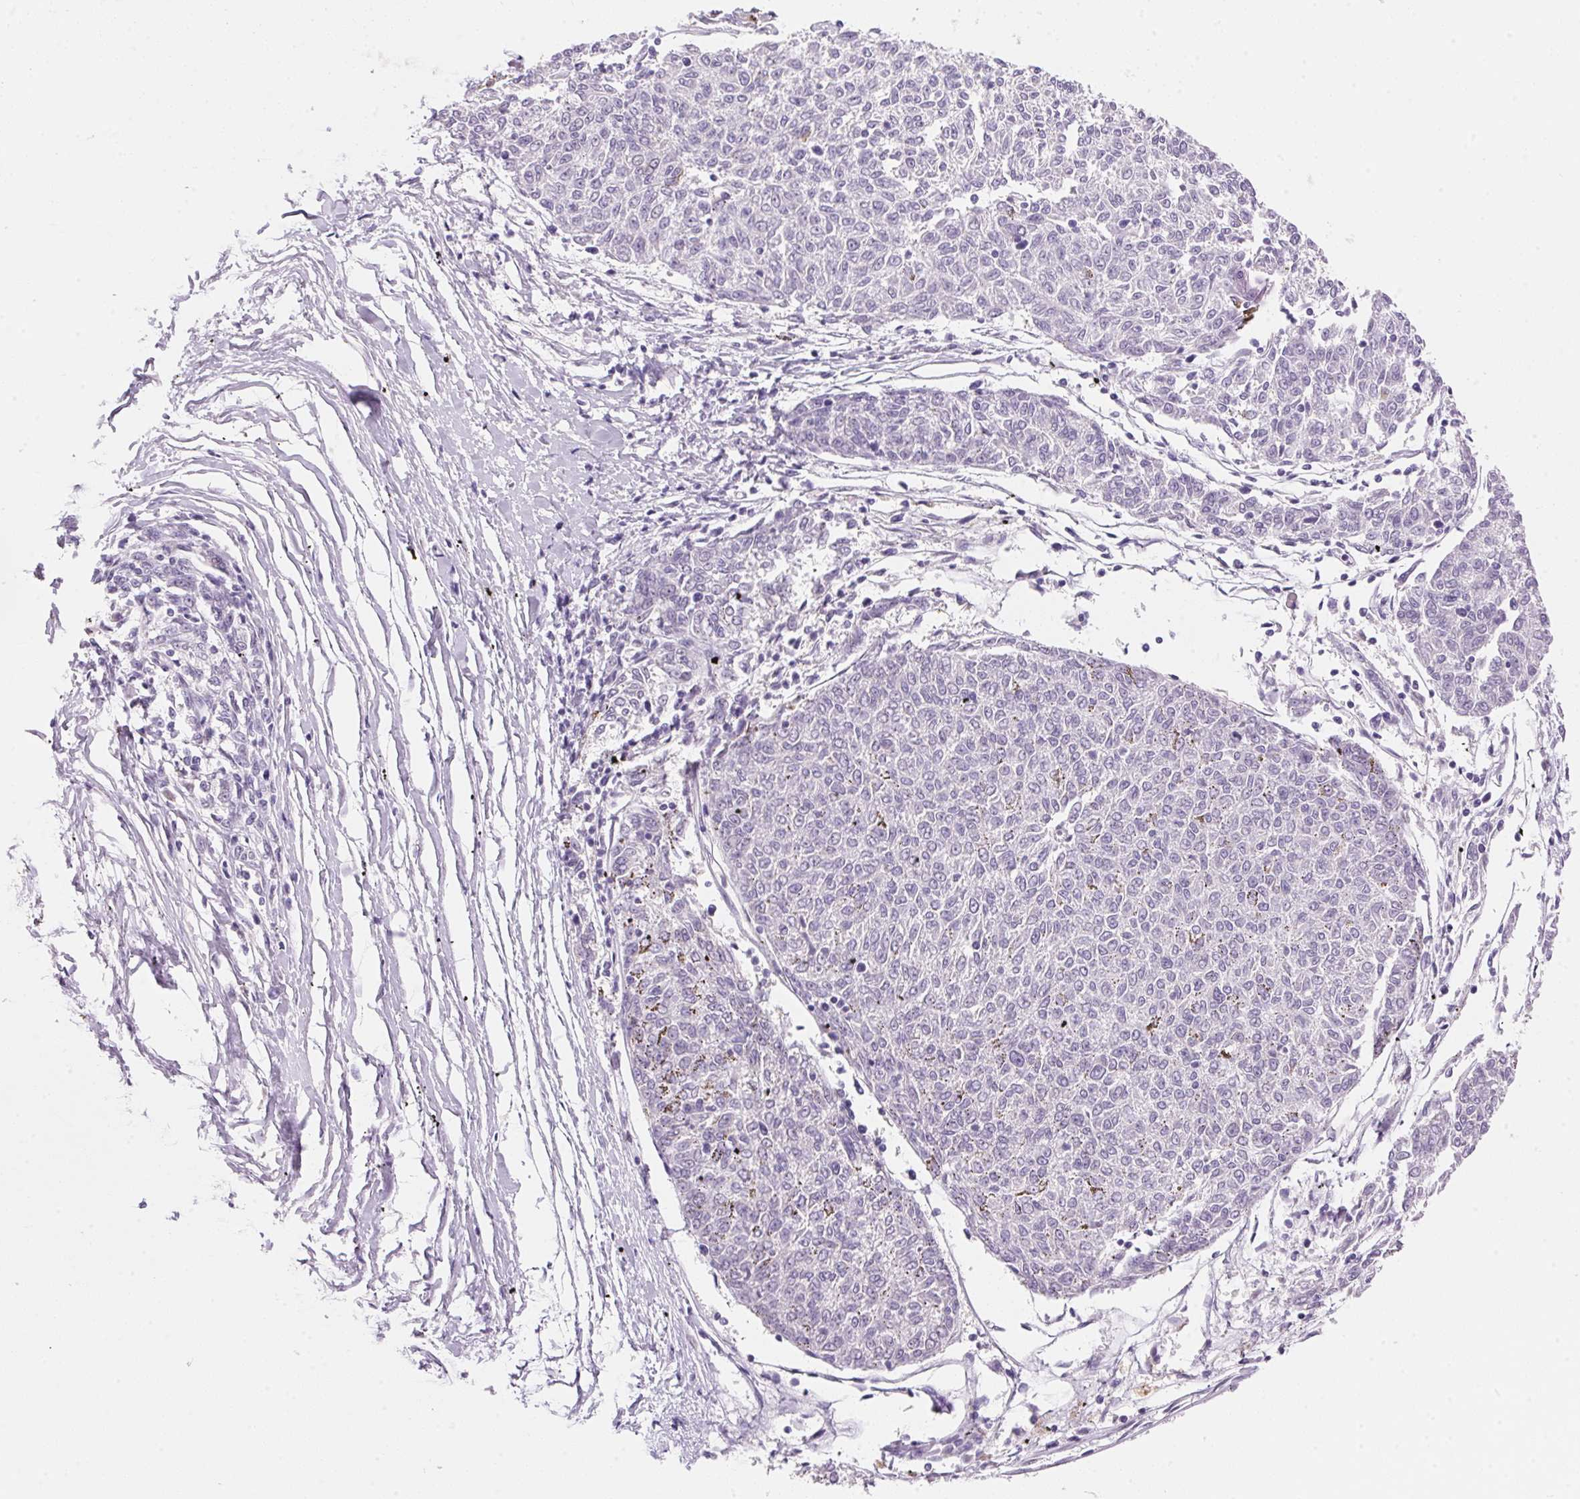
{"staining": {"intensity": "negative", "quantity": "none", "location": "none"}, "tissue": "melanoma", "cell_type": "Tumor cells", "image_type": "cancer", "snomed": [{"axis": "morphology", "description": "Malignant melanoma, NOS"}, {"axis": "topography", "description": "Skin"}], "caption": "Micrograph shows no significant protein positivity in tumor cells of melanoma.", "gene": "TEKT1", "patient": {"sex": "female", "age": 72}}